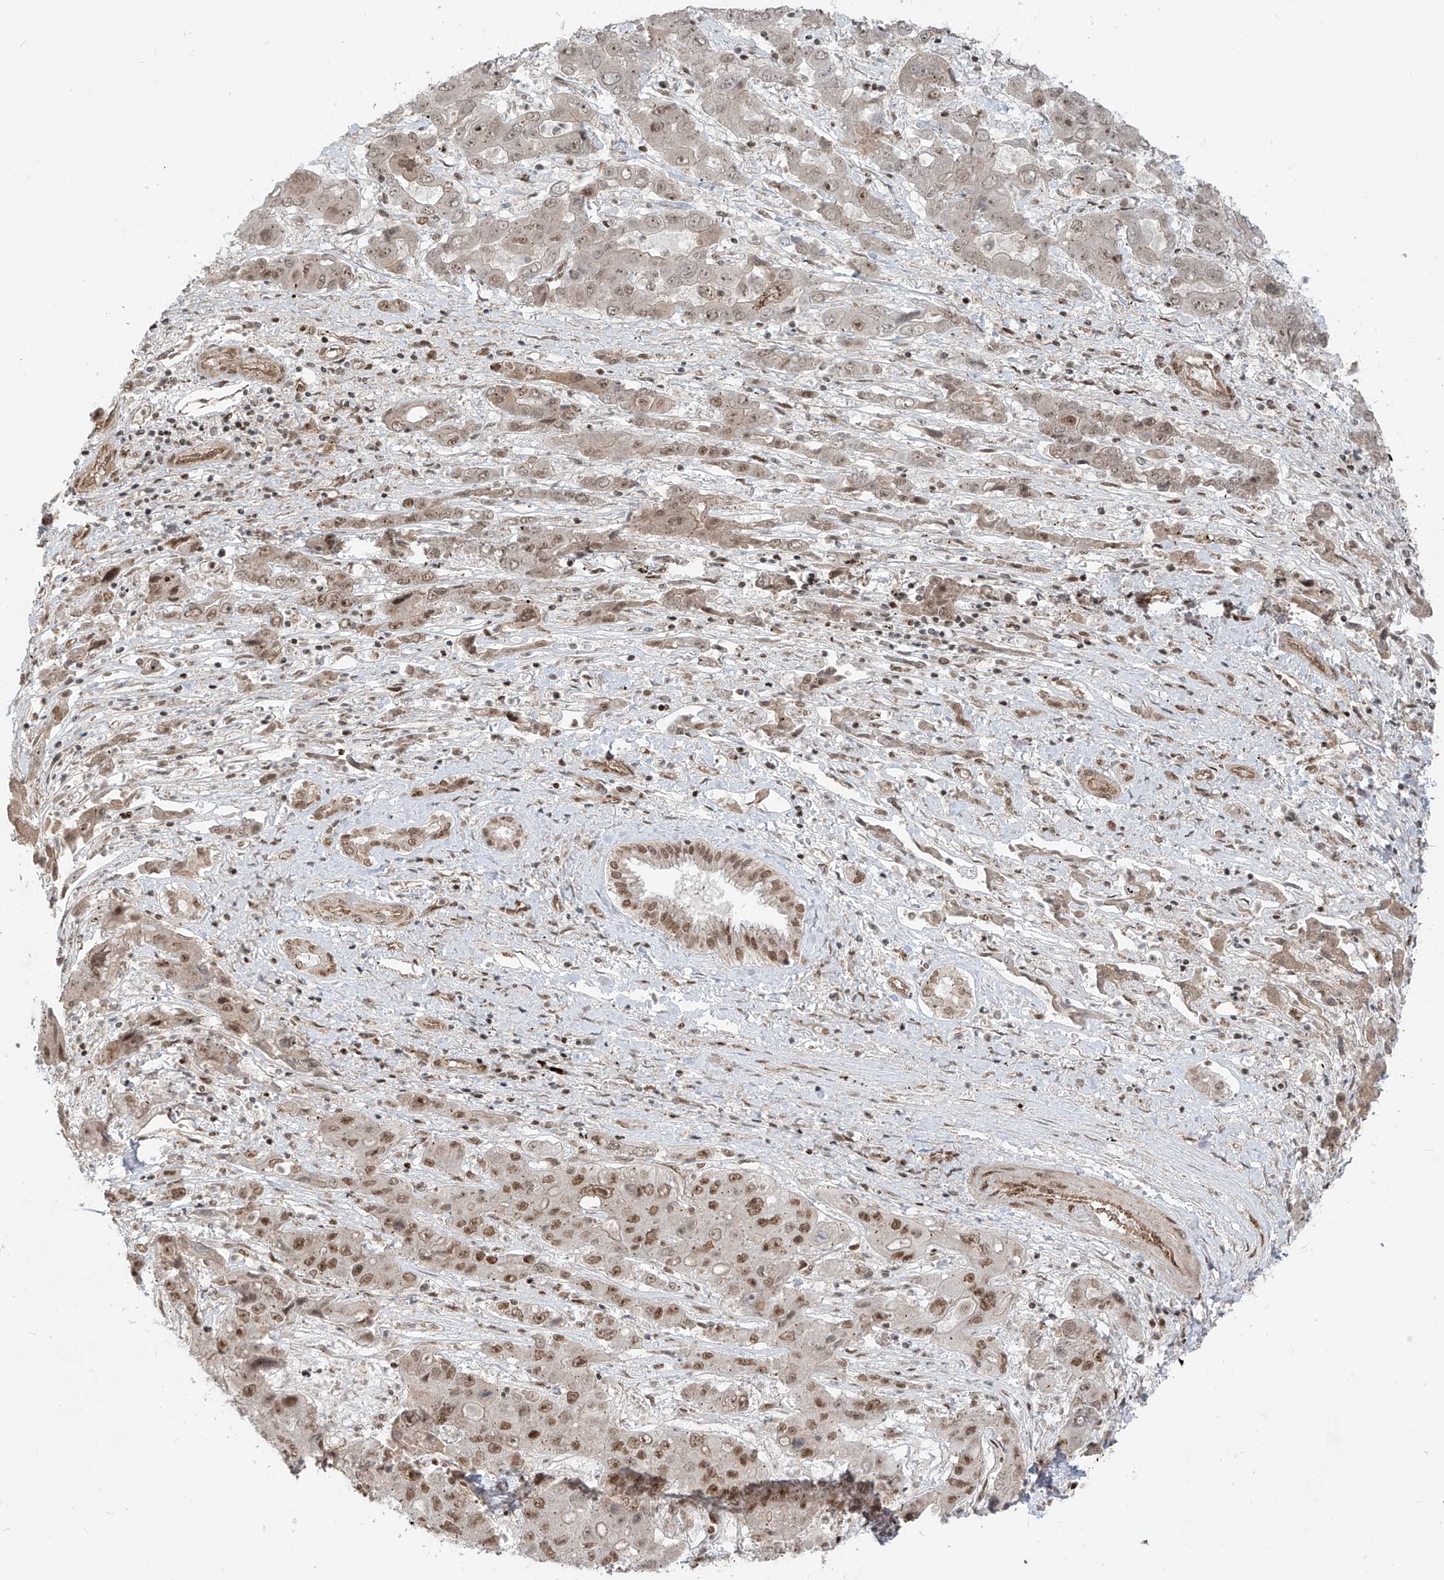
{"staining": {"intensity": "moderate", "quantity": ">75%", "location": "nuclear"}, "tissue": "liver cancer", "cell_type": "Tumor cells", "image_type": "cancer", "snomed": [{"axis": "morphology", "description": "Cholangiocarcinoma"}, {"axis": "topography", "description": "Liver"}], "caption": "Protein analysis of cholangiocarcinoma (liver) tissue demonstrates moderate nuclear expression in approximately >75% of tumor cells. (DAB IHC, brown staining for protein, blue staining for nuclei).", "gene": "ARHGEF3", "patient": {"sex": "male", "age": 67}}